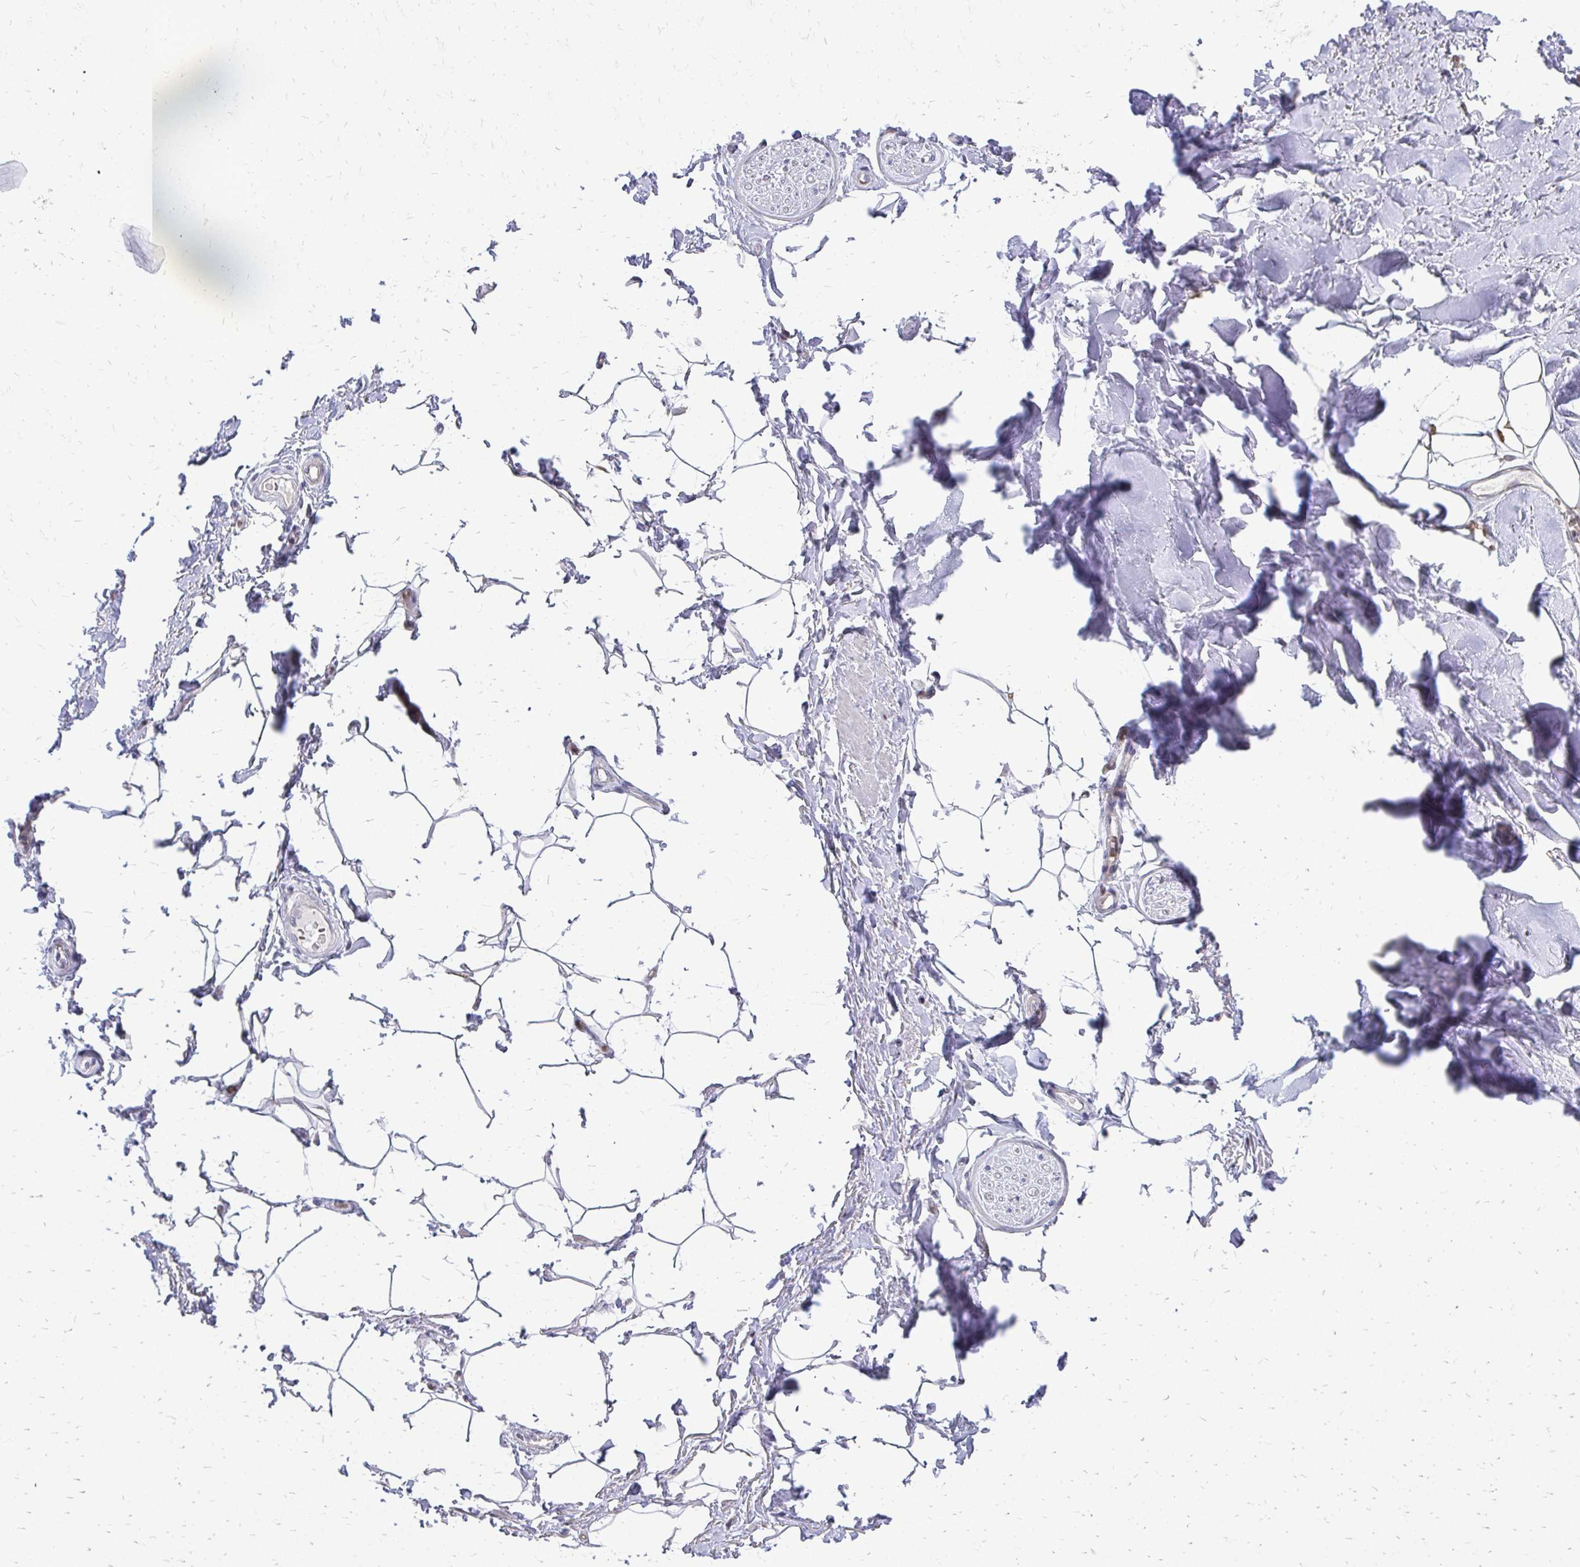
{"staining": {"intensity": "negative", "quantity": "none", "location": "none"}, "tissue": "adipose tissue", "cell_type": "Adipocytes", "image_type": "normal", "snomed": [{"axis": "morphology", "description": "Normal tissue, NOS"}, {"axis": "topography", "description": "Peripheral nerve tissue"}], "caption": "Immunohistochemistry (IHC) of normal human adipose tissue demonstrates no positivity in adipocytes. Nuclei are stained in blue.", "gene": "PPDPFL", "patient": {"sex": "male", "age": 51}}